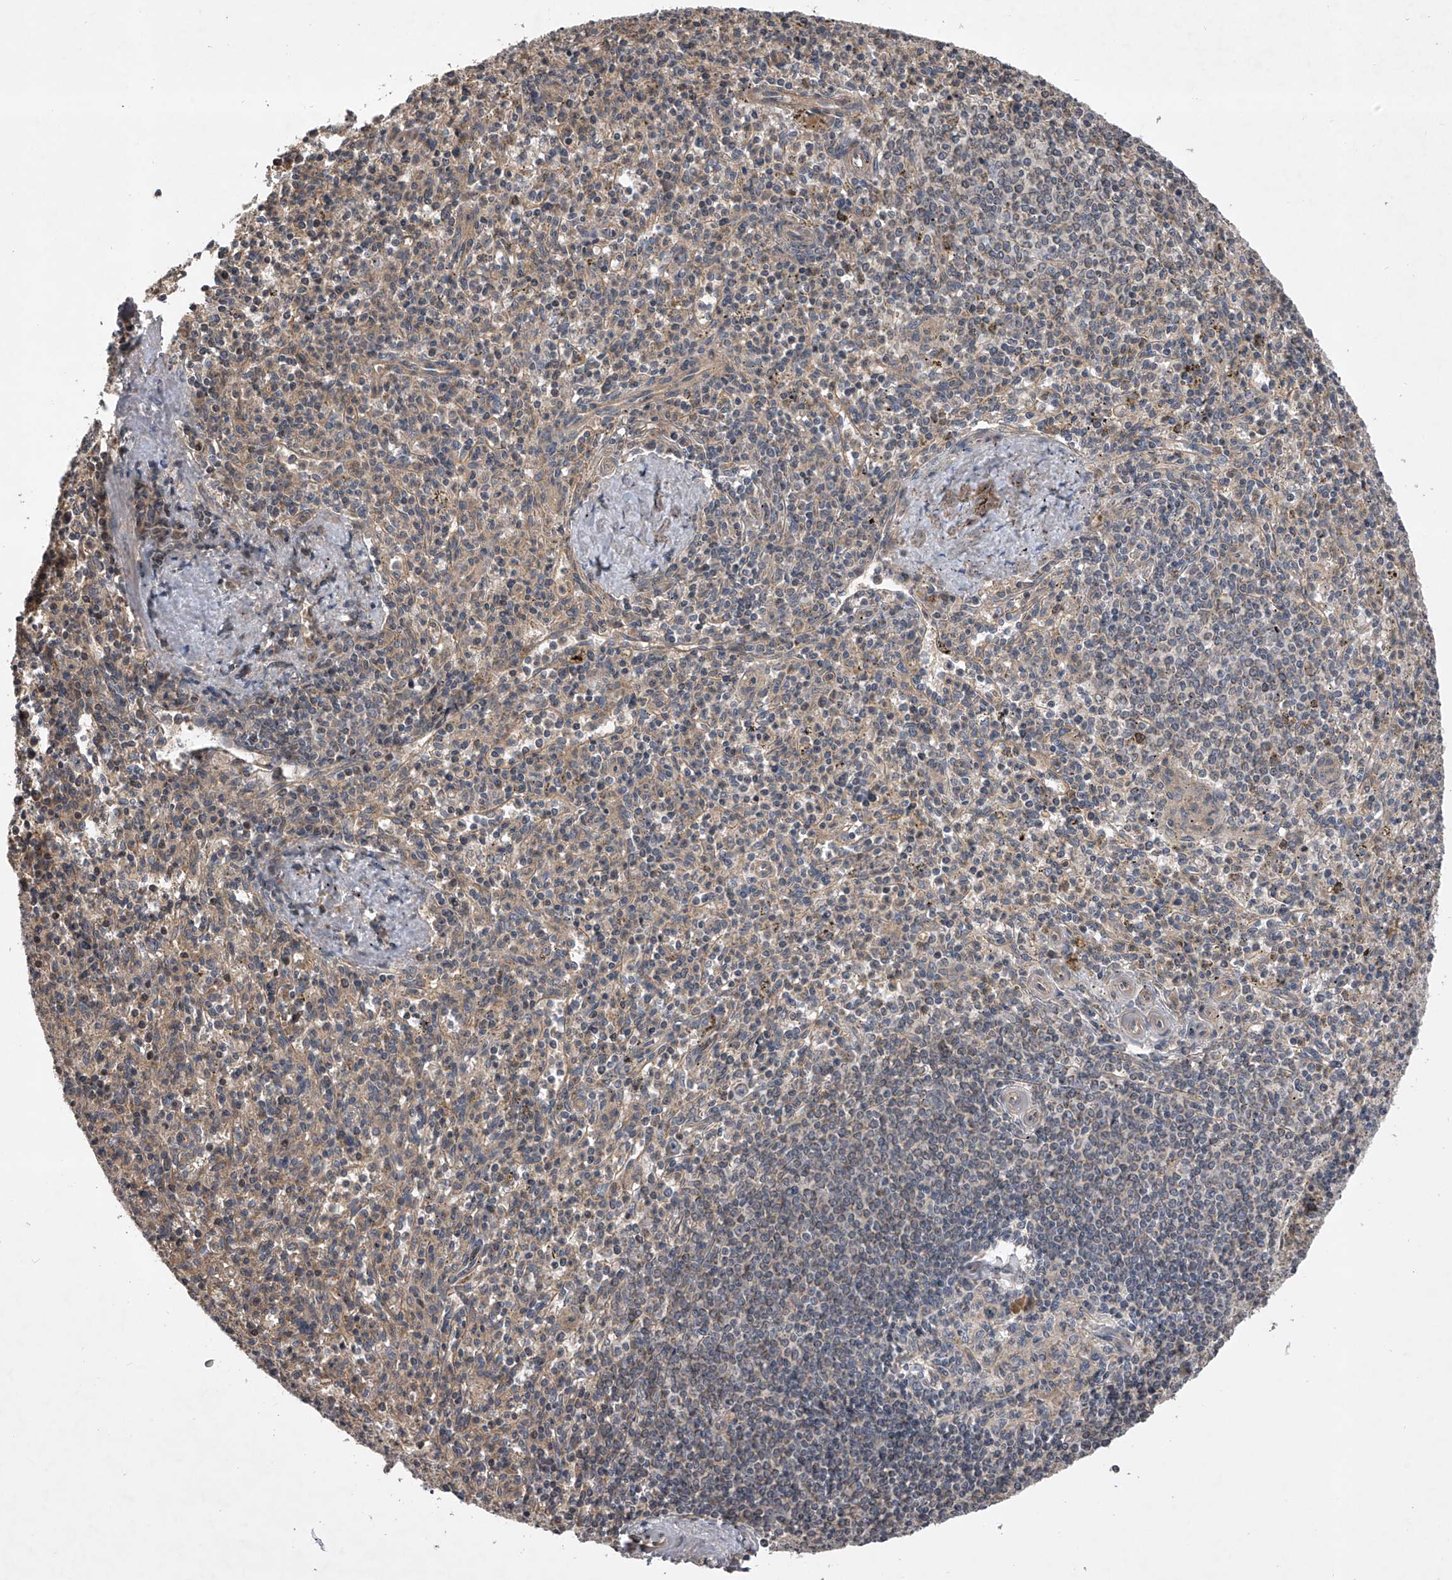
{"staining": {"intensity": "negative", "quantity": "none", "location": "none"}, "tissue": "spleen", "cell_type": "Cells in red pulp", "image_type": "normal", "snomed": [{"axis": "morphology", "description": "Normal tissue, NOS"}, {"axis": "topography", "description": "Spleen"}], "caption": "Immunohistochemical staining of normal human spleen demonstrates no significant staining in cells in red pulp.", "gene": "NFS1", "patient": {"sex": "male", "age": 72}}